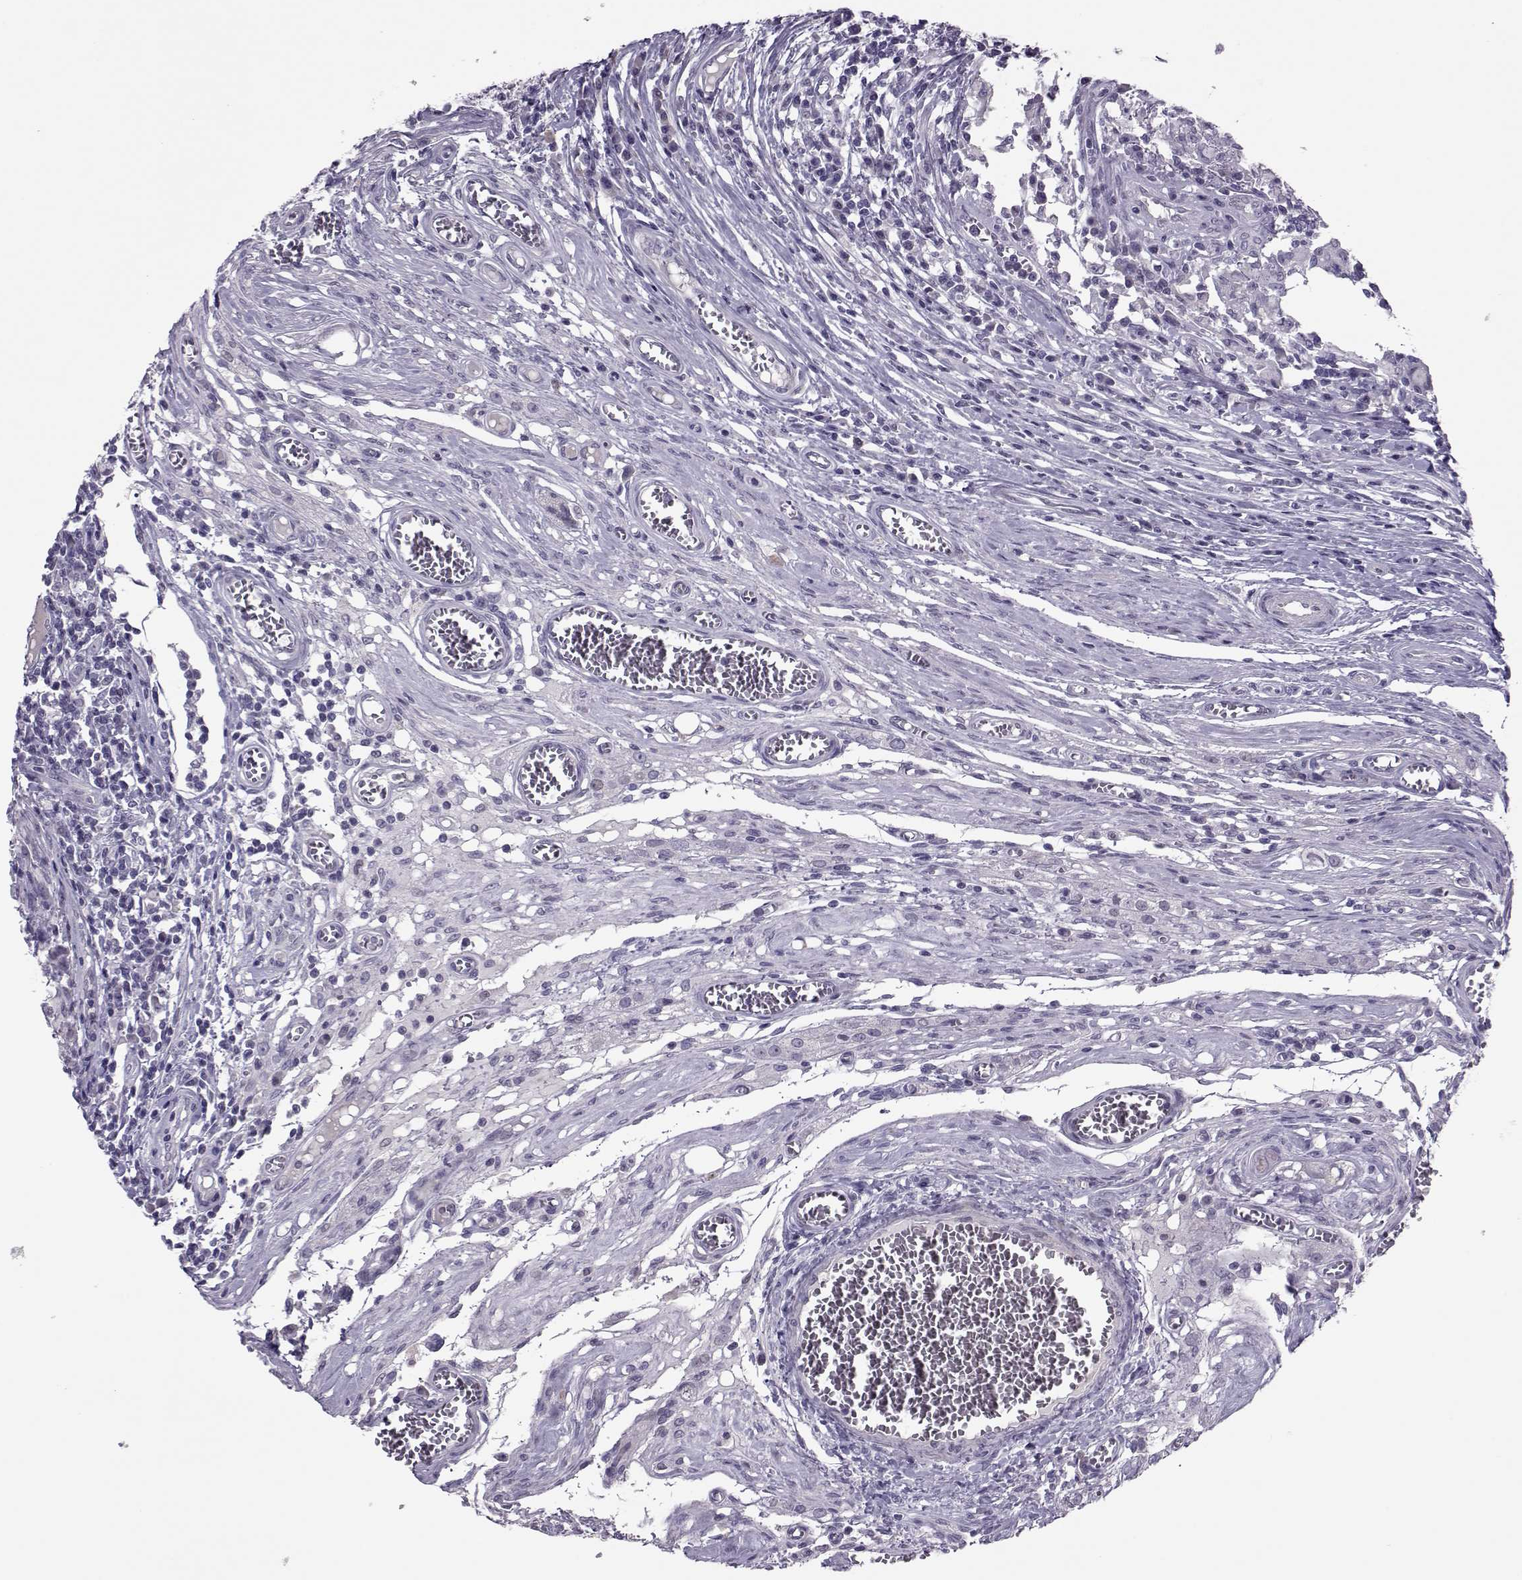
{"staining": {"intensity": "negative", "quantity": "none", "location": "none"}, "tissue": "testis cancer", "cell_type": "Tumor cells", "image_type": "cancer", "snomed": [{"axis": "morphology", "description": "Carcinoma, Embryonal, NOS"}, {"axis": "topography", "description": "Testis"}], "caption": "An image of testis cancer stained for a protein exhibits no brown staining in tumor cells.", "gene": "ASRGL1", "patient": {"sex": "male", "age": 36}}